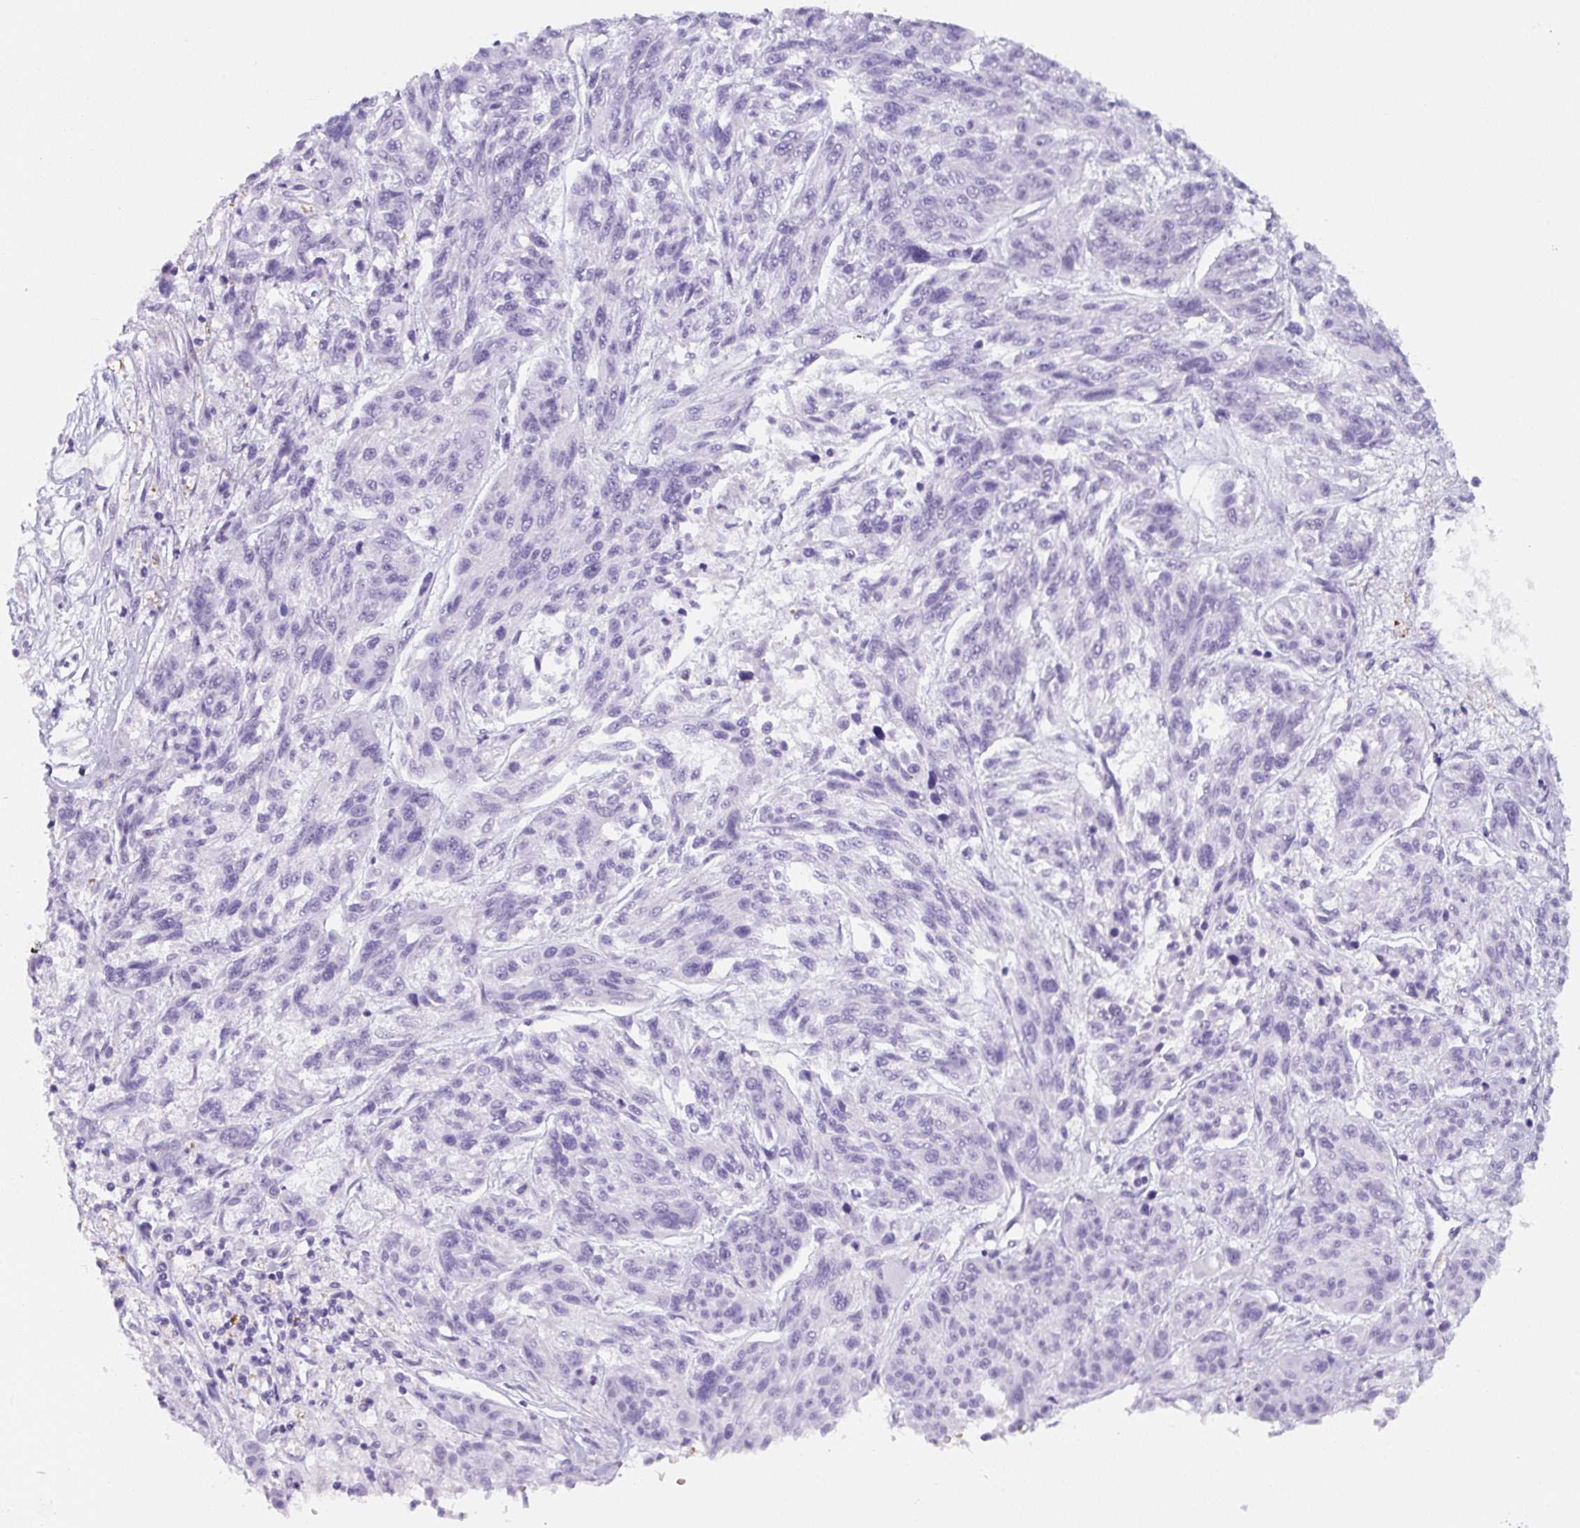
{"staining": {"intensity": "negative", "quantity": "none", "location": "none"}, "tissue": "melanoma", "cell_type": "Tumor cells", "image_type": "cancer", "snomed": [{"axis": "morphology", "description": "Malignant melanoma, NOS"}, {"axis": "topography", "description": "Skin"}], "caption": "This is an immunohistochemistry (IHC) micrograph of human melanoma. There is no positivity in tumor cells.", "gene": "TNFRSF8", "patient": {"sex": "male", "age": 53}}